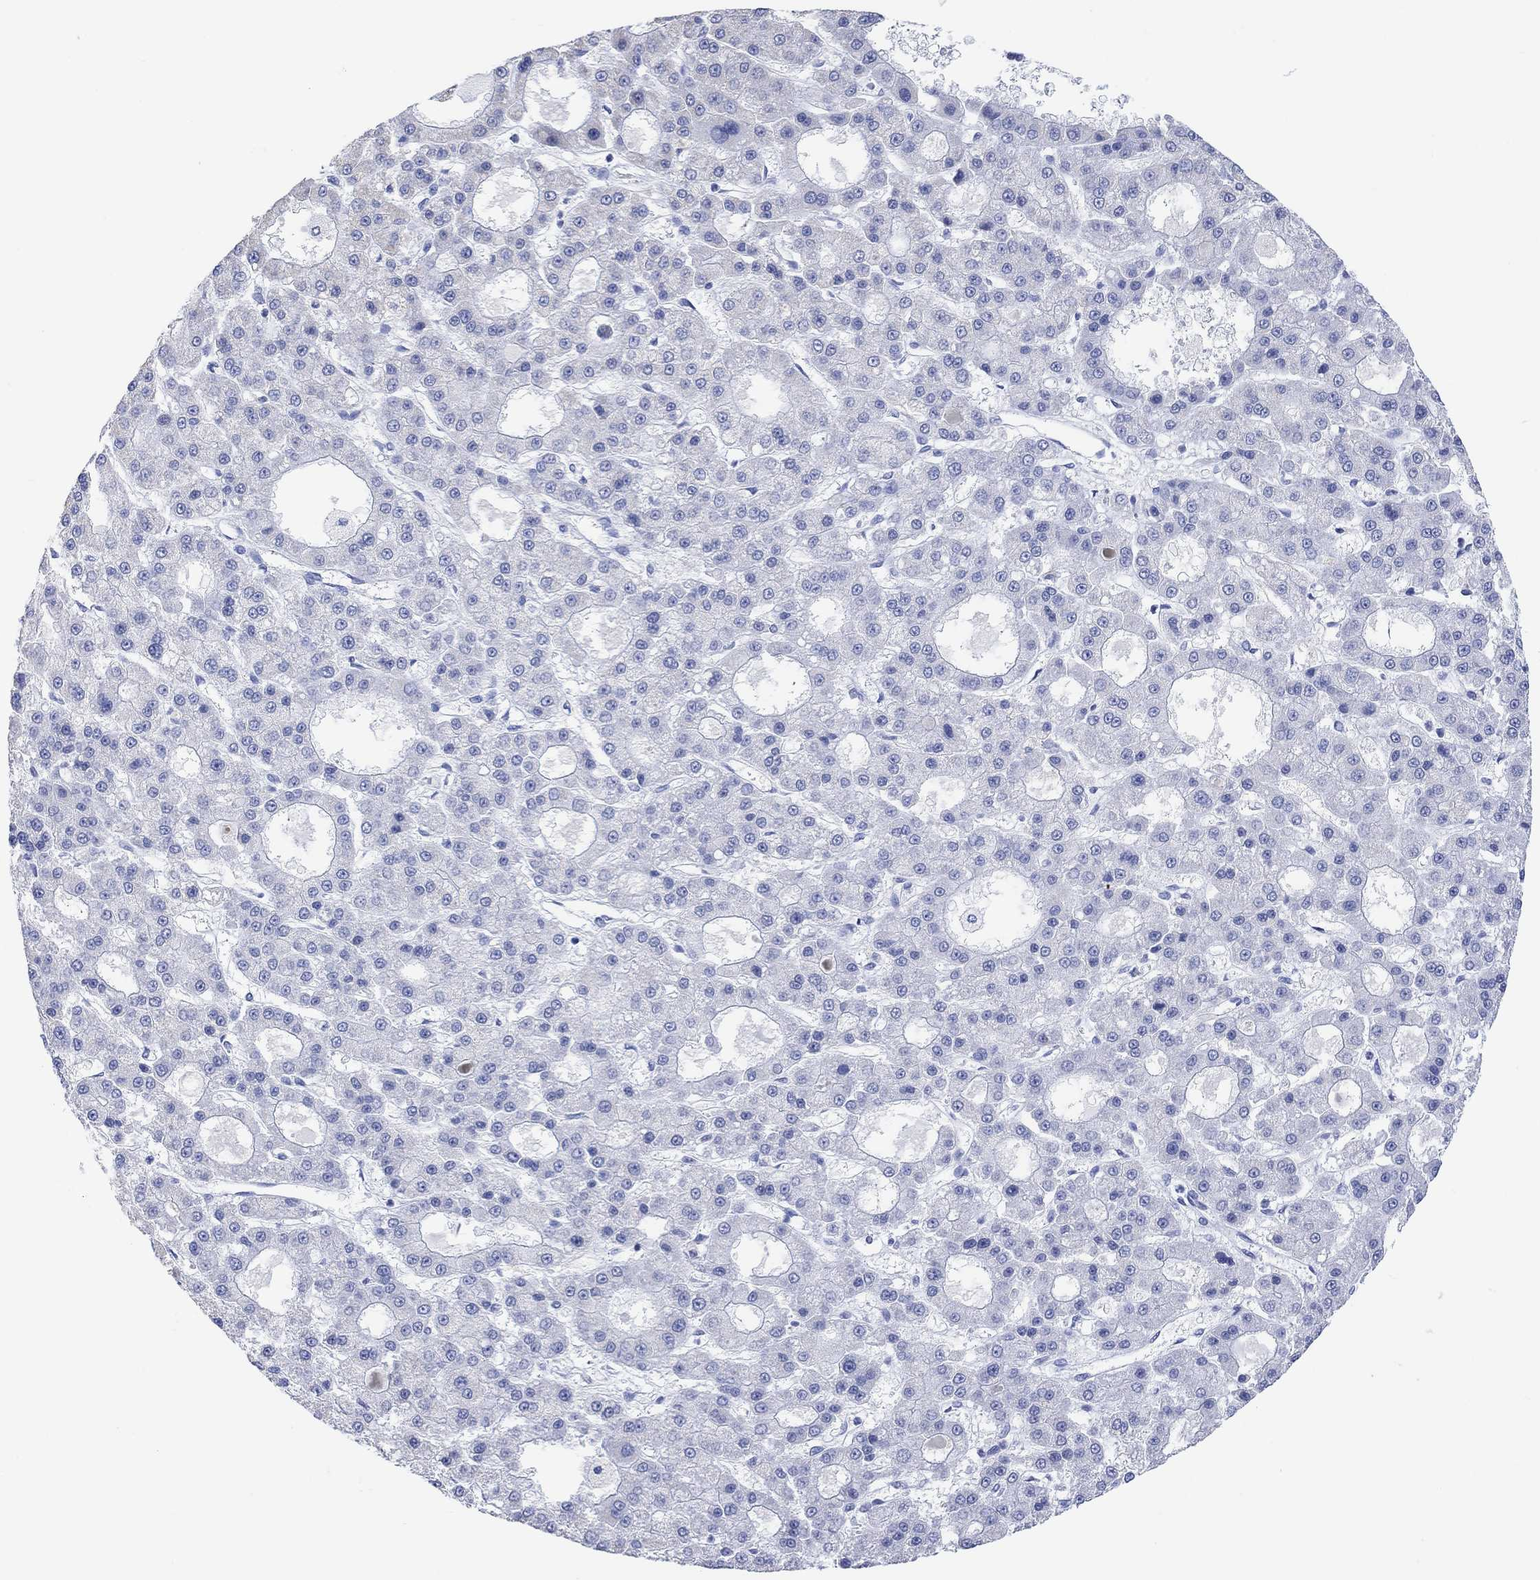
{"staining": {"intensity": "negative", "quantity": "none", "location": "none"}, "tissue": "liver cancer", "cell_type": "Tumor cells", "image_type": "cancer", "snomed": [{"axis": "morphology", "description": "Carcinoma, Hepatocellular, NOS"}, {"axis": "topography", "description": "Liver"}], "caption": "Tumor cells show no significant protein positivity in liver cancer.", "gene": "SYT12", "patient": {"sex": "male", "age": 70}}